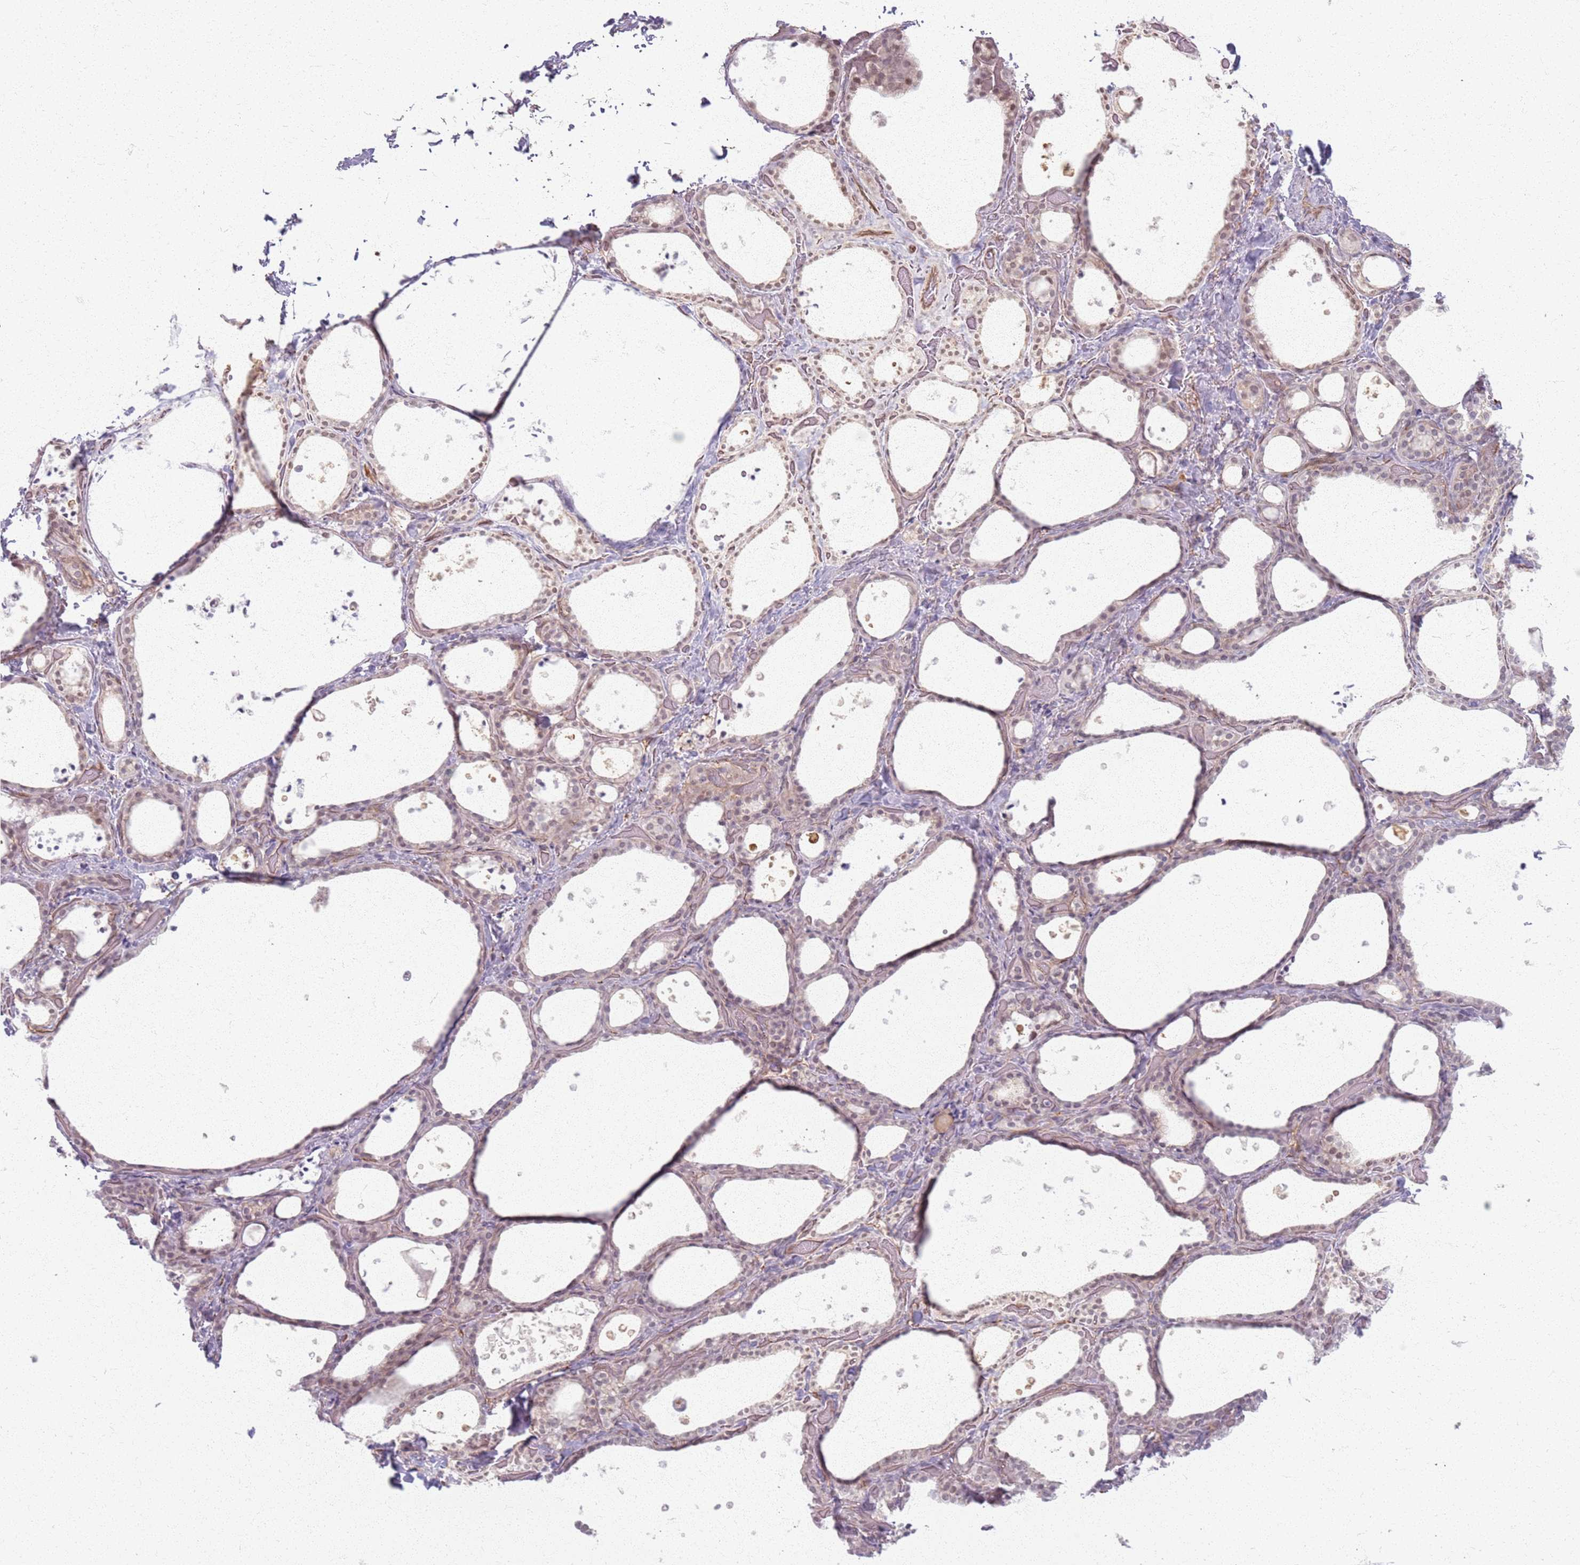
{"staining": {"intensity": "weak", "quantity": "25%-75%", "location": "cytoplasmic/membranous,nuclear"}, "tissue": "thyroid gland", "cell_type": "Glandular cells", "image_type": "normal", "snomed": [{"axis": "morphology", "description": "Normal tissue, NOS"}, {"axis": "topography", "description": "Thyroid gland"}], "caption": "The micrograph shows a brown stain indicating the presence of a protein in the cytoplasmic/membranous,nuclear of glandular cells in thyroid gland.", "gene": "KCNA5", "patient": {"sex": "female", "age": 44}}